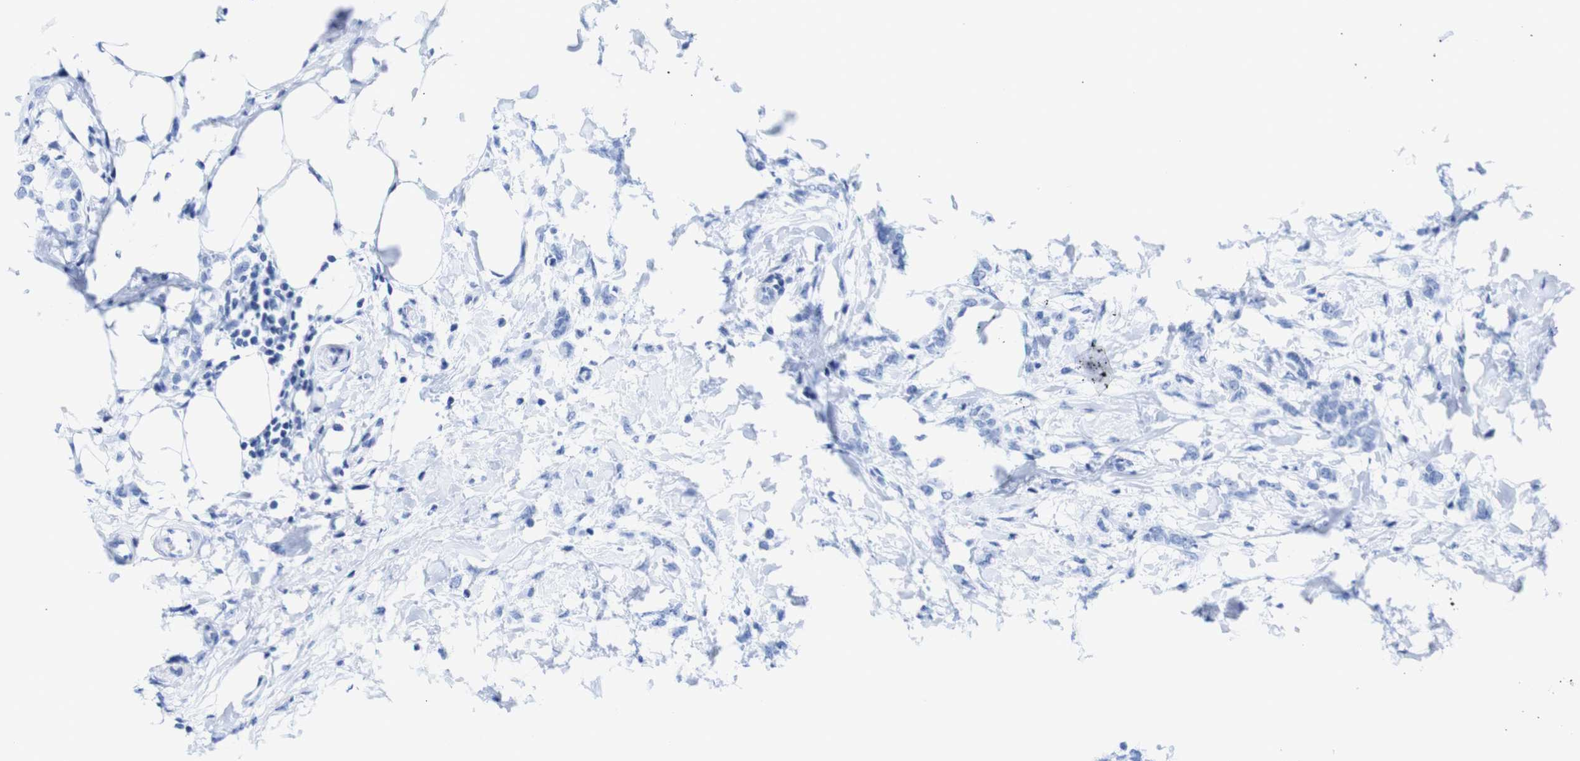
{"staining": {"intensity": "negative", "quantity": "none", "location": "none"}, "tissue": "breast cancer", "cell_type": "Tumor cells", "image_type": "cancer", "snomed": [{"axis": "morphology", "description": "Lobular carcinoma, in situ"}, {"axis": "morphology", "description": "Lobular carcinoma"}, {"axis": "topography", "description": "Breast"}], "caption": "DAB immunohistochemical staining of human breast lobular carcinoma reveals no significant staining in tumor cells. (IHC, brightfield microscopy, high magnification).", "gene": "TCEAL9", "patient": {"sex": "female", "age": 41}}